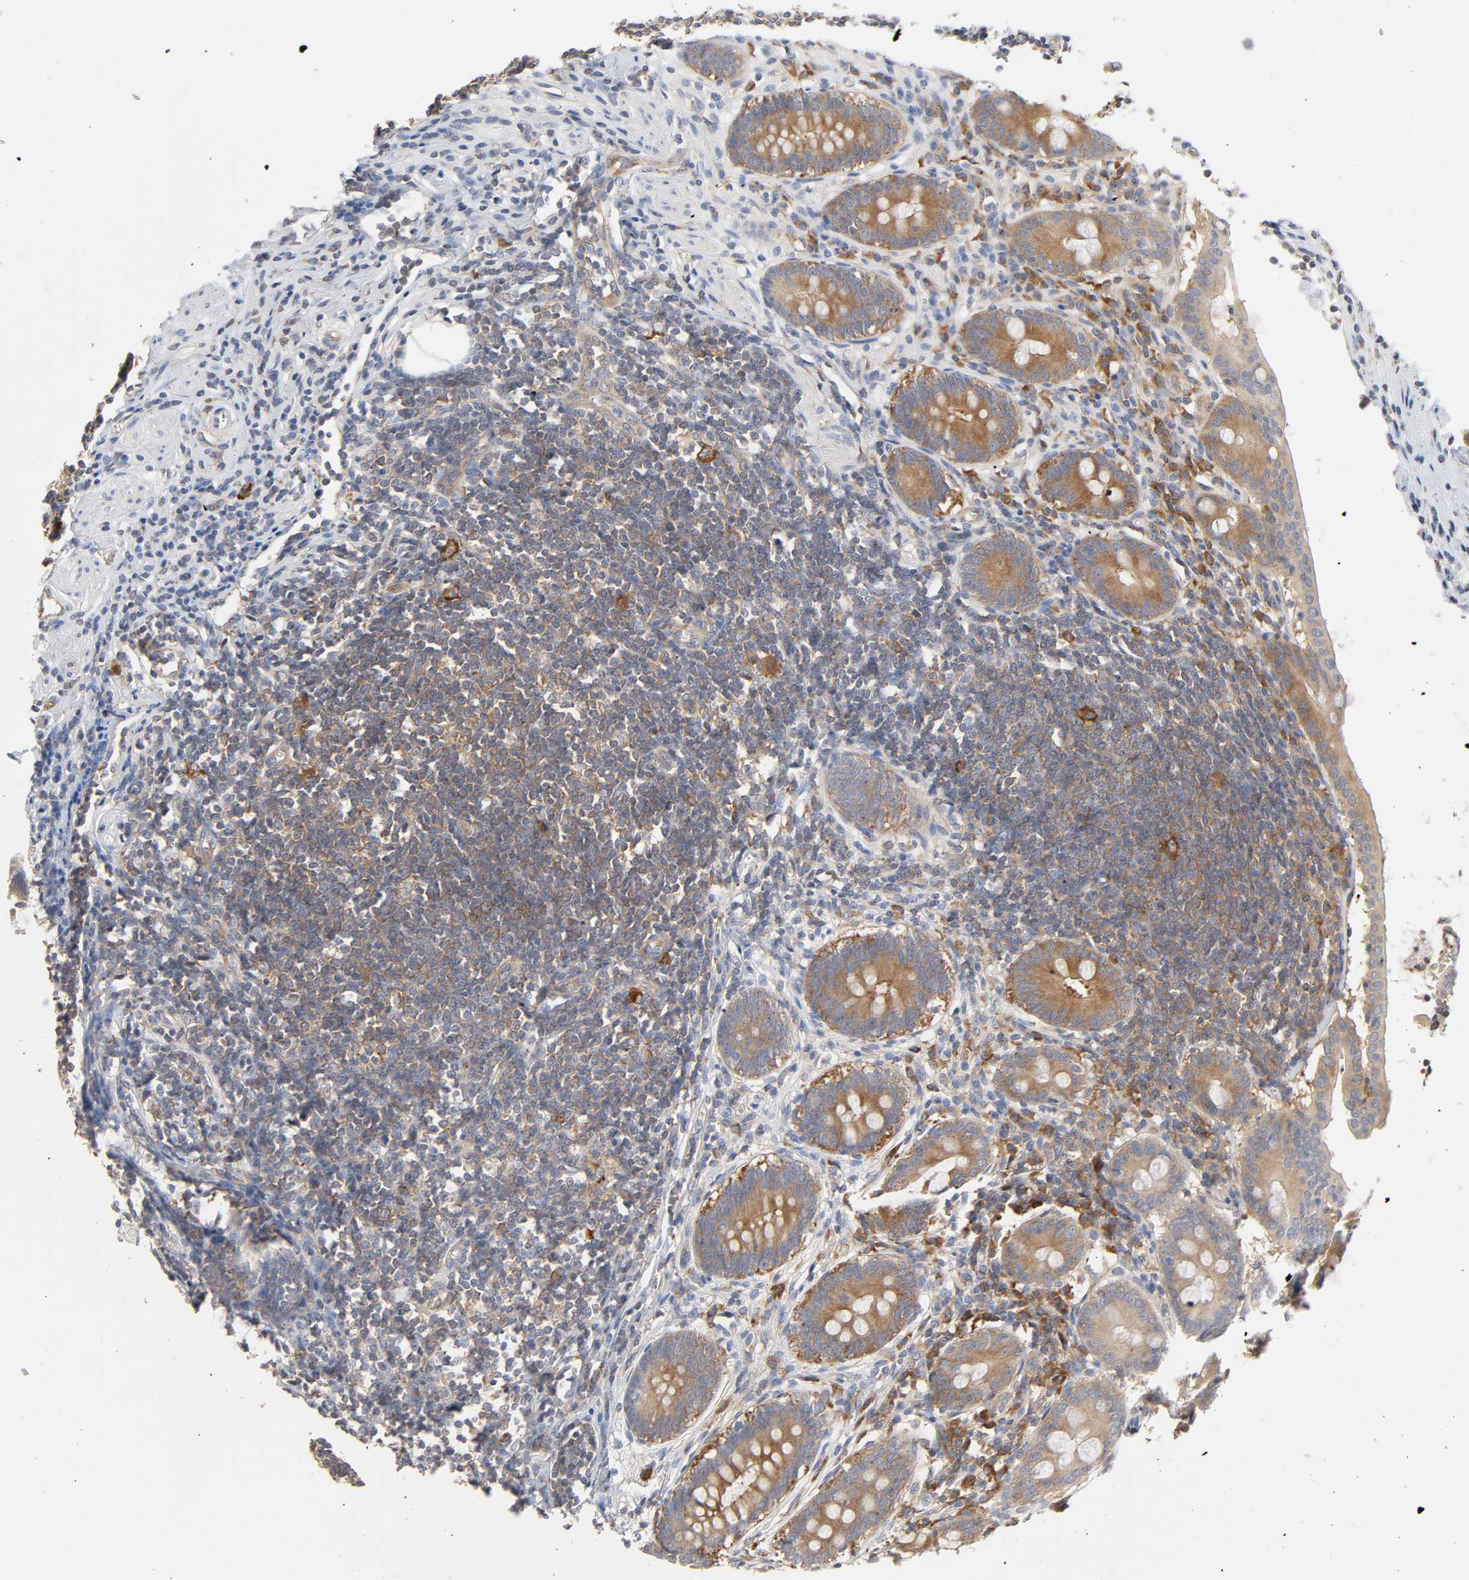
{"staining": {"intensity": "moderate", "quantity": ">75%", "location": "cytoplasmic/membranous"}, "tissue": "appendix", "cell_type": "Glandular cells", "image_type": "normal", "snomed": [{"axis": "morphology", "description": "Normal tissue, NOS"}, {"axis": "topography", "description": "Appendix"}], "caption": "The immunohistochemical stain labels moderate cytoplasmic/membranous staining in glandular cells of normal appendix. The protein is shown in brown color, while the nuclei are stained blue.", "gene": "IQCJ", "patient": {"sex": "female", "age": 50}}